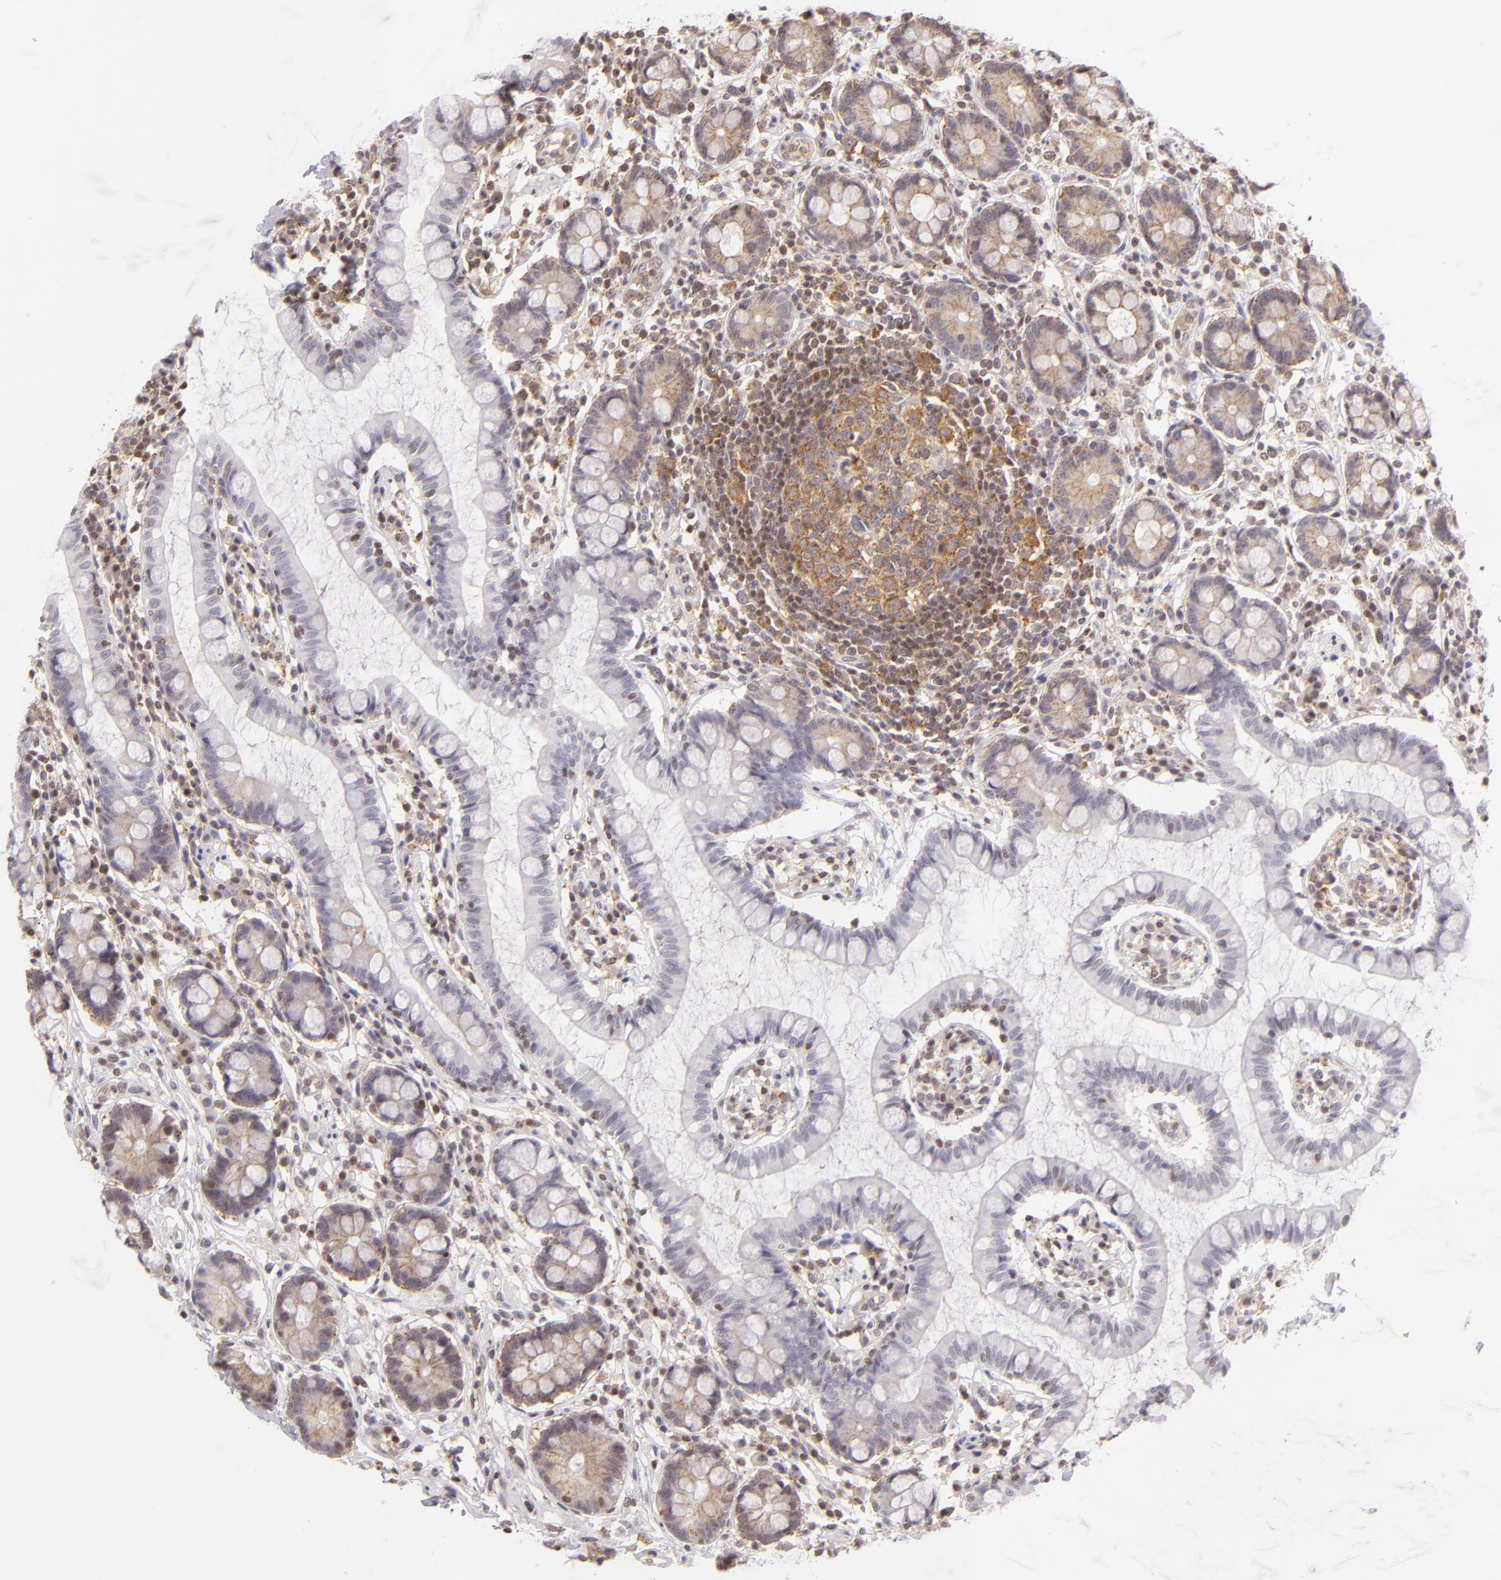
{"staining": {"intensity": "moderate", "quantity": "25%-75%", "location": "cytoplasmic/membranous"}, "tissue": "small intestine", "cell_type": "Glandular cells", "image_type": "normal", "snomed": [{"axis": "morphology", "description": "Normal tissue, NOS"}, {"axis": "topography", "description": "Small intestine"}], "caption": "High-power microscopy captured an IHC micrograph of benign small intestine, revealing moderate cytoplasmic/membranous positivity in about 25%-75% of glandular cells. The staining is performed using DAB (3,3'-diaminobenzidine) brown chromogen to label protein expression. The nuclei are counter-stained blue using hematoxylin.", "gene": "ENSG00000290315", "patient": {"sex": "female", "age": 61}}